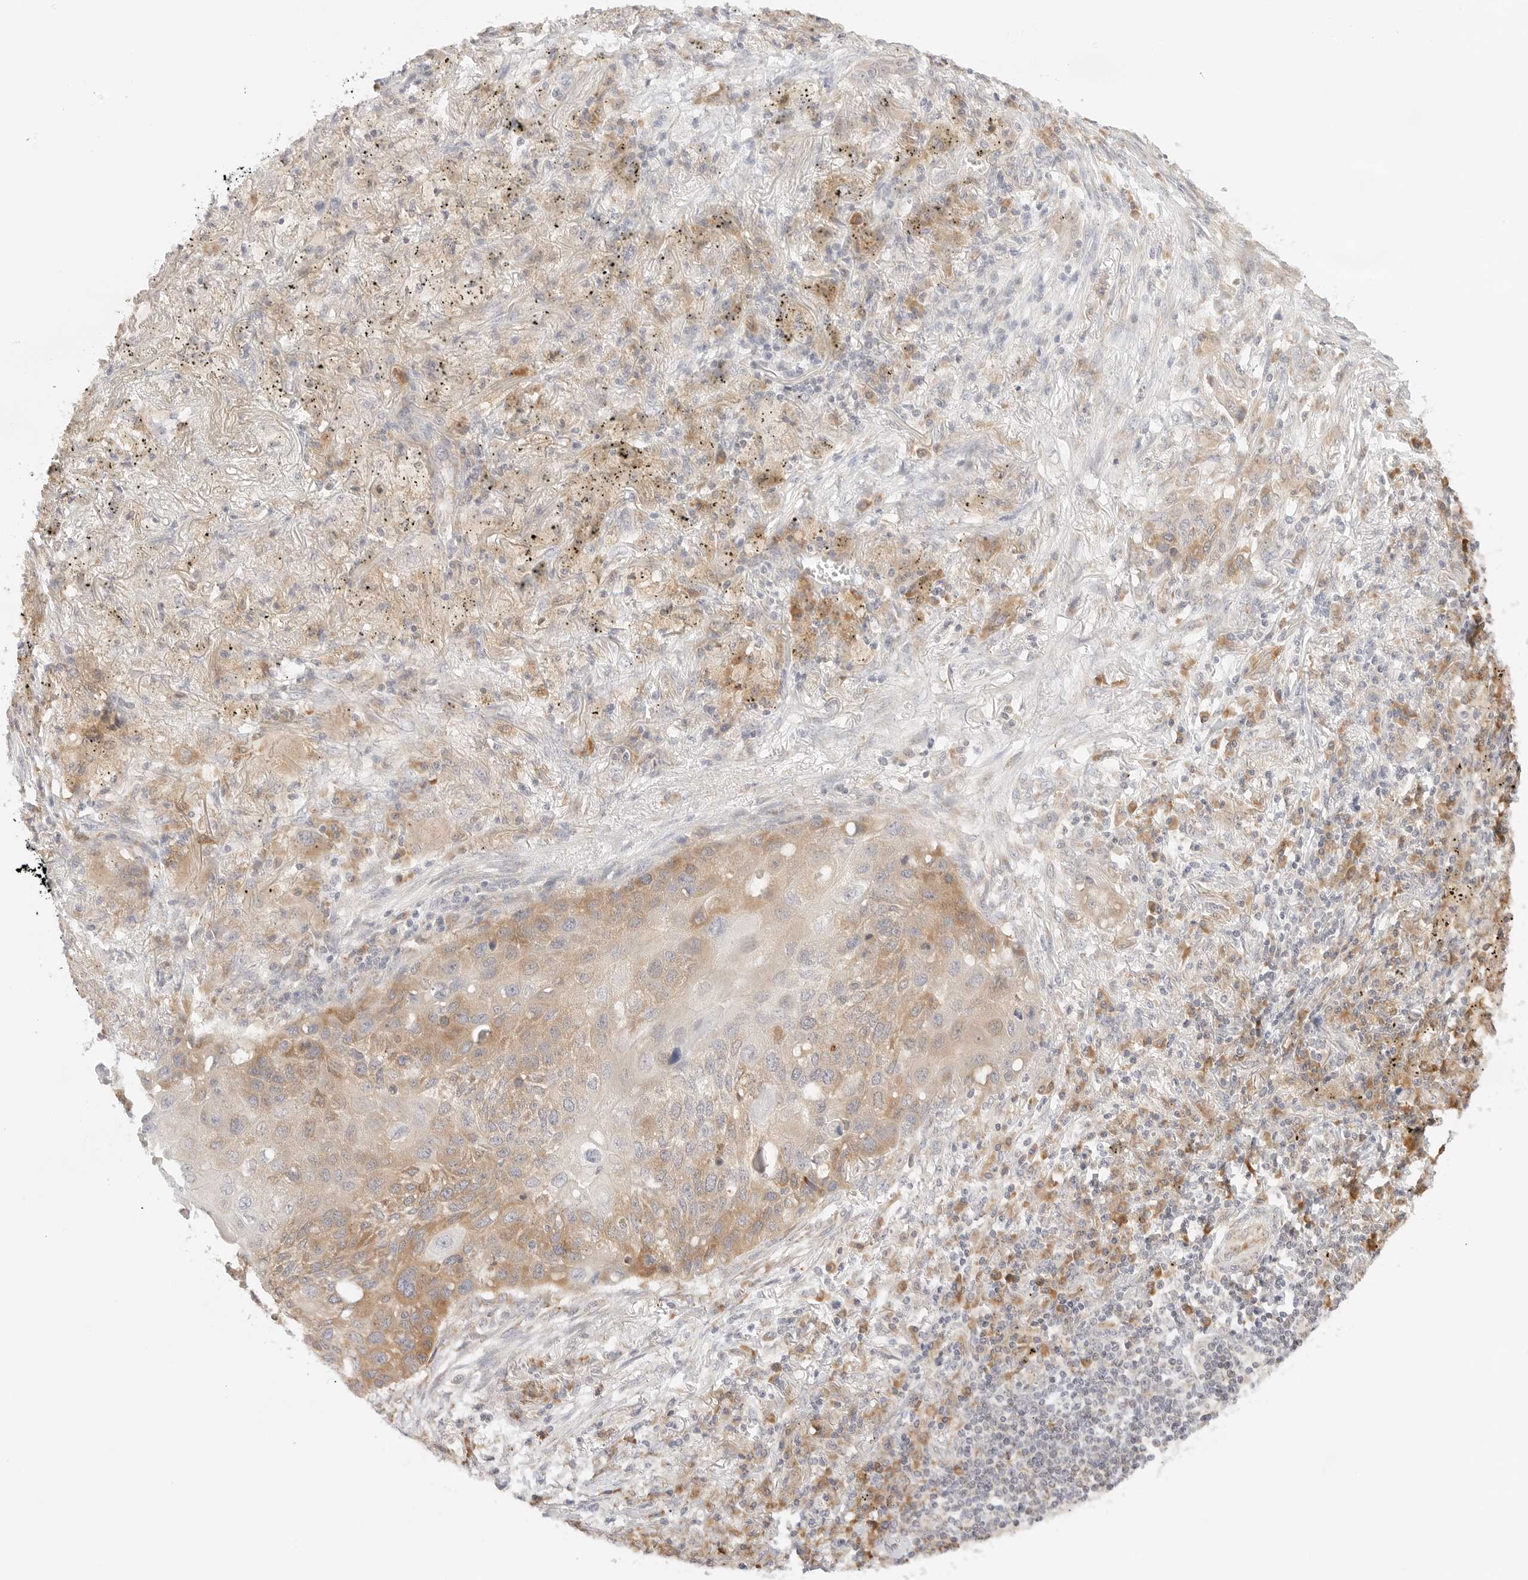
{"staining": {"intensity": "moderate", "quantity": "<25%", "location": "cytoplasmic/membranous"}, "tissue": "lung cancer", "cell_type": "Tumor cells", "image_type": "cancer", "snomed": [{"axis": "morphology", "description": "Squamous cell carcinoma, NOS"}, {"axis": "topography", "description": "Lung"}], "caption": "A brown stain labels moderate cytoplasmic/membranous staining of a protein in human squamous cell carcinoma (lung) tumor cells.", "gene": "ERO1B", "patient": {"sex": "female", "age": 63}}